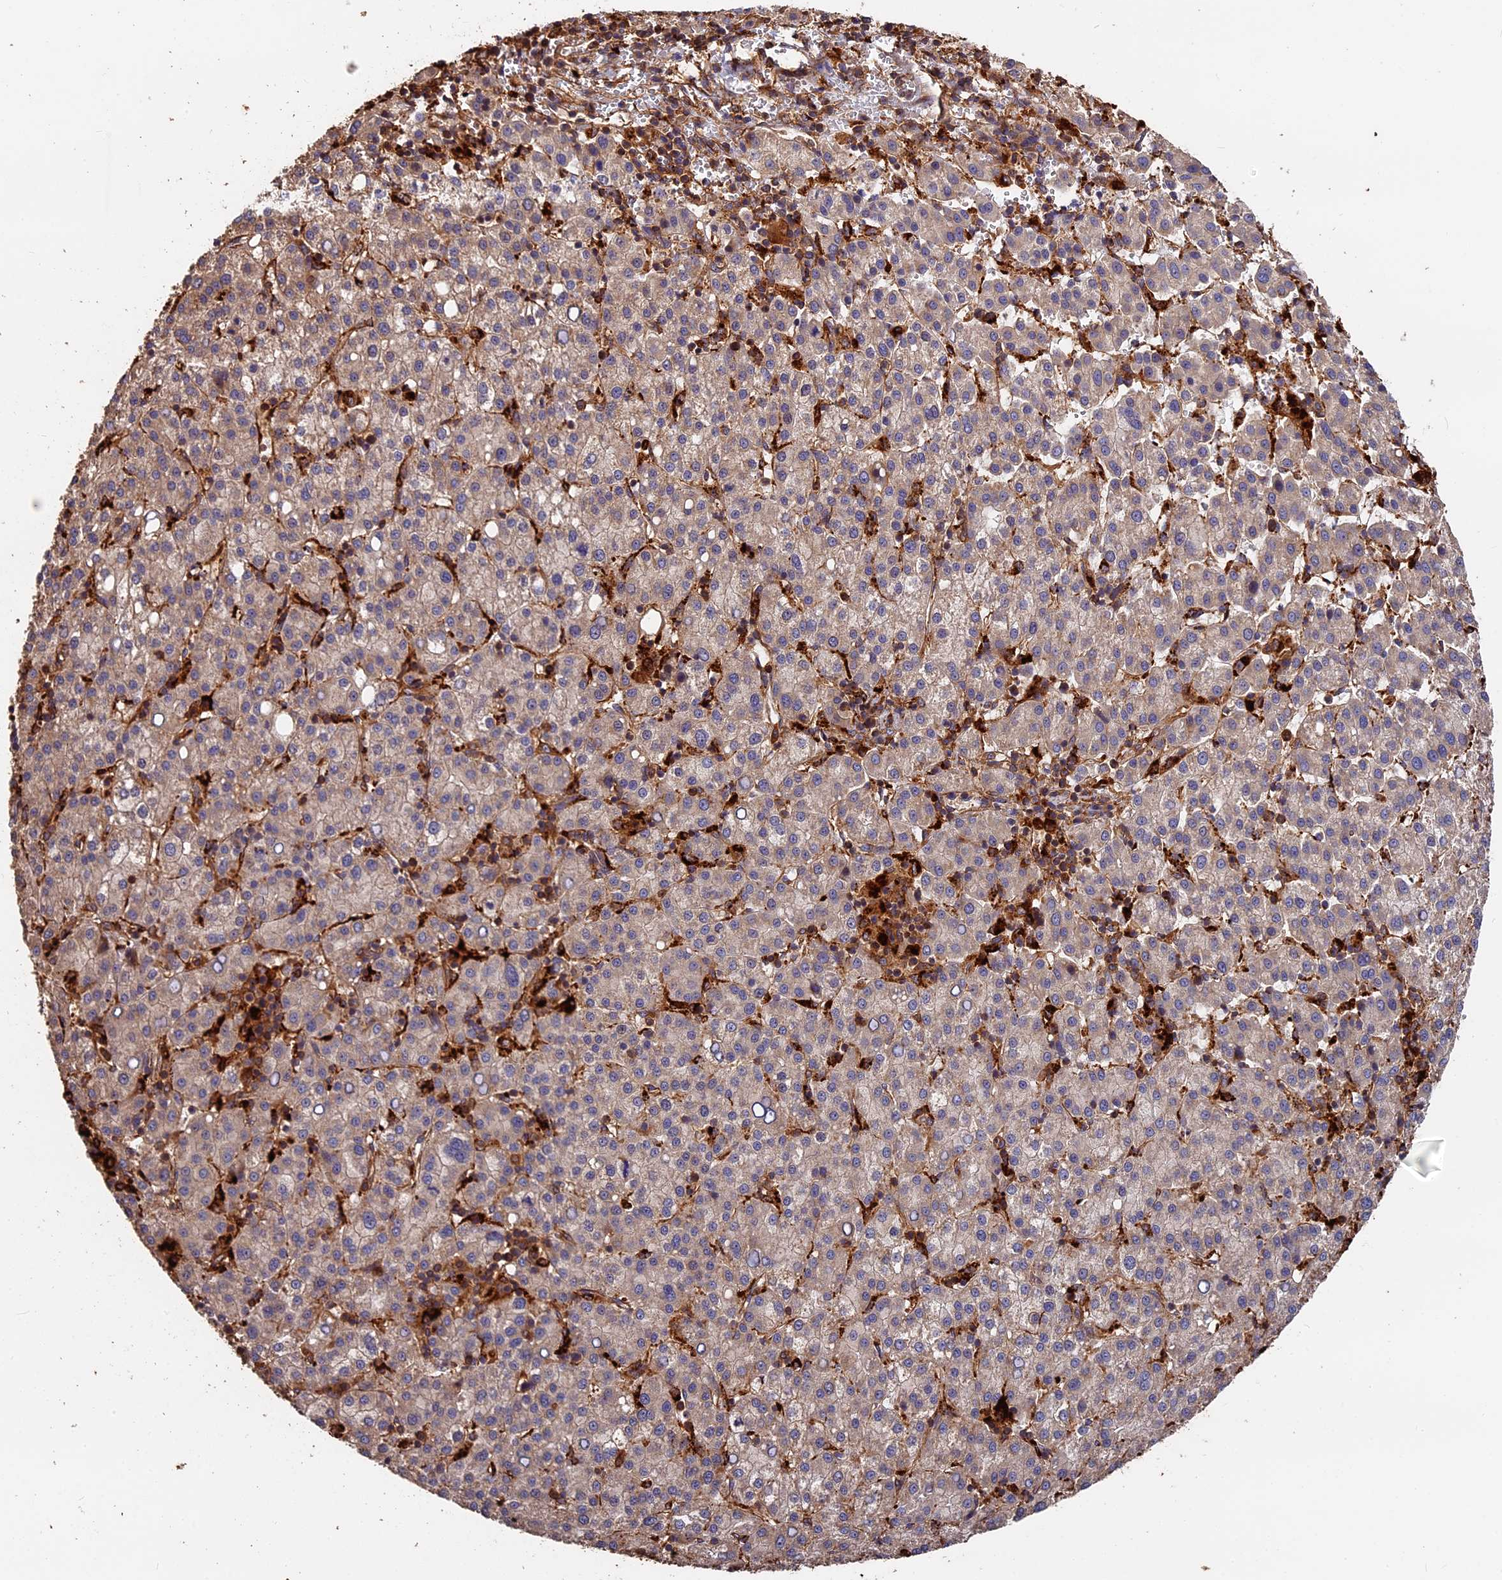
{"staining": {"intensity": "weak", "quantity": "25%-75%", "location": "cytoplasmic/membranous"}, "tissue": "liver cancer", "cell_type": "Tumor cells", "image_type": "cancer", "snomed": [{"axis": "morphology", "description": "Carcinoma, Hepatocellular, NOS"}, {"axis": "topography", "description": "Liver"}], "caption": "Protein staining reveals weak cytoplasmic/membranous positivity in about 25%-75% of tumor cells in liver cancer (hepatocellular carcinoma).", "gene": "MMP15", "patient": {"sex": "female", "age": 58}}